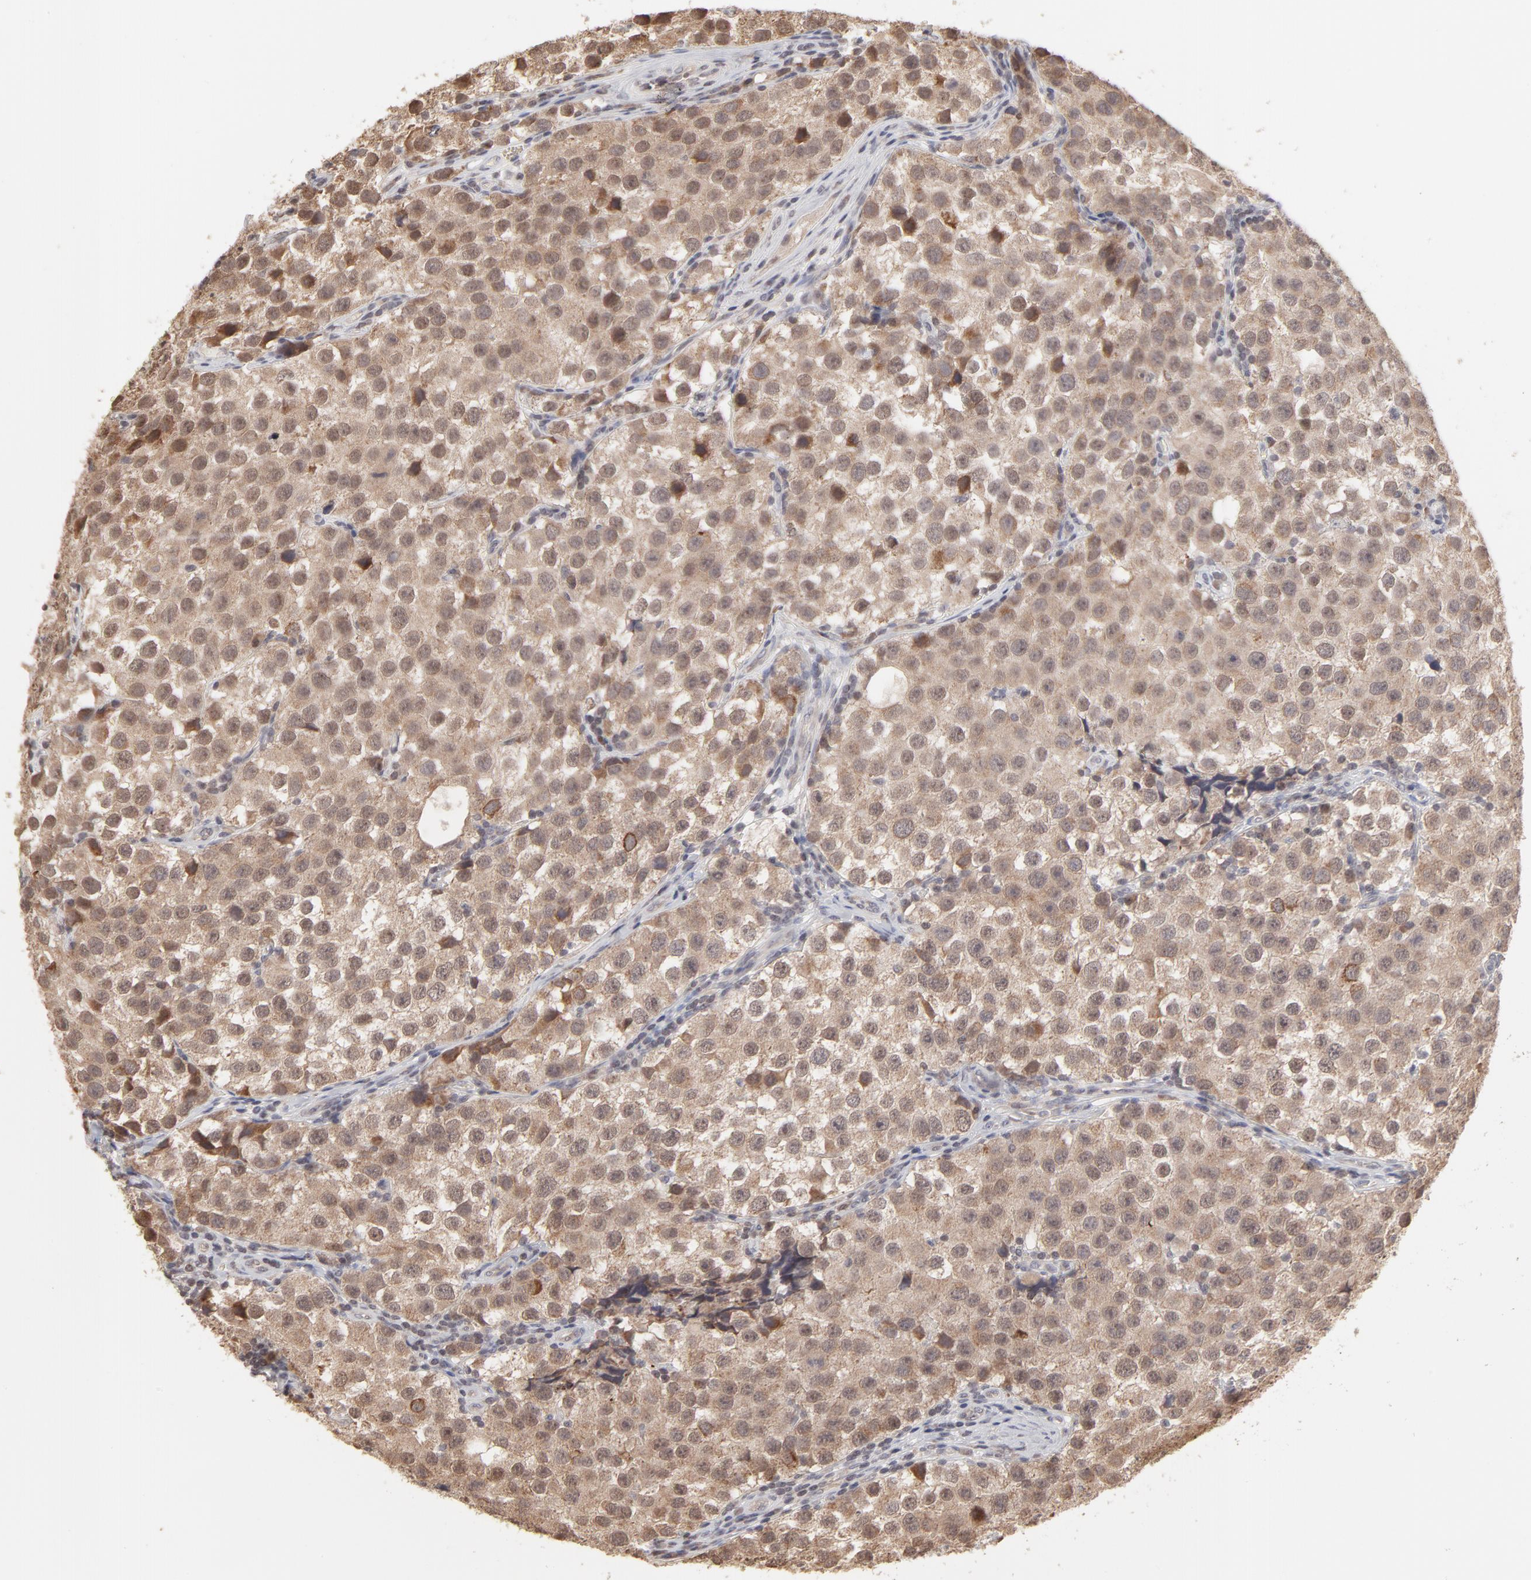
{"staining": {"intensity": "moderate", "quantity": ">75%", "location": "cytoplasmic/membranous,nuclear"}, "tissue": "testis cancer", "cell_type": "Tumor cells", "image_type": "cancer", "snomed": [{"axis": "morphology", "description": "Seminoma, NOS"}, {"axis": "topography", "description": "Testis"}], "caption": "IHC (DAB (3,3'-diaminobenzidine)) staining of testis cancer (seminoma) demonstrates moderate cytoplasmic/membranous and nuclear protein positivity in approximately >75% of tumor cells.", "gene": "ARIH1", "patient": {"sex": "male", "age": 39}}